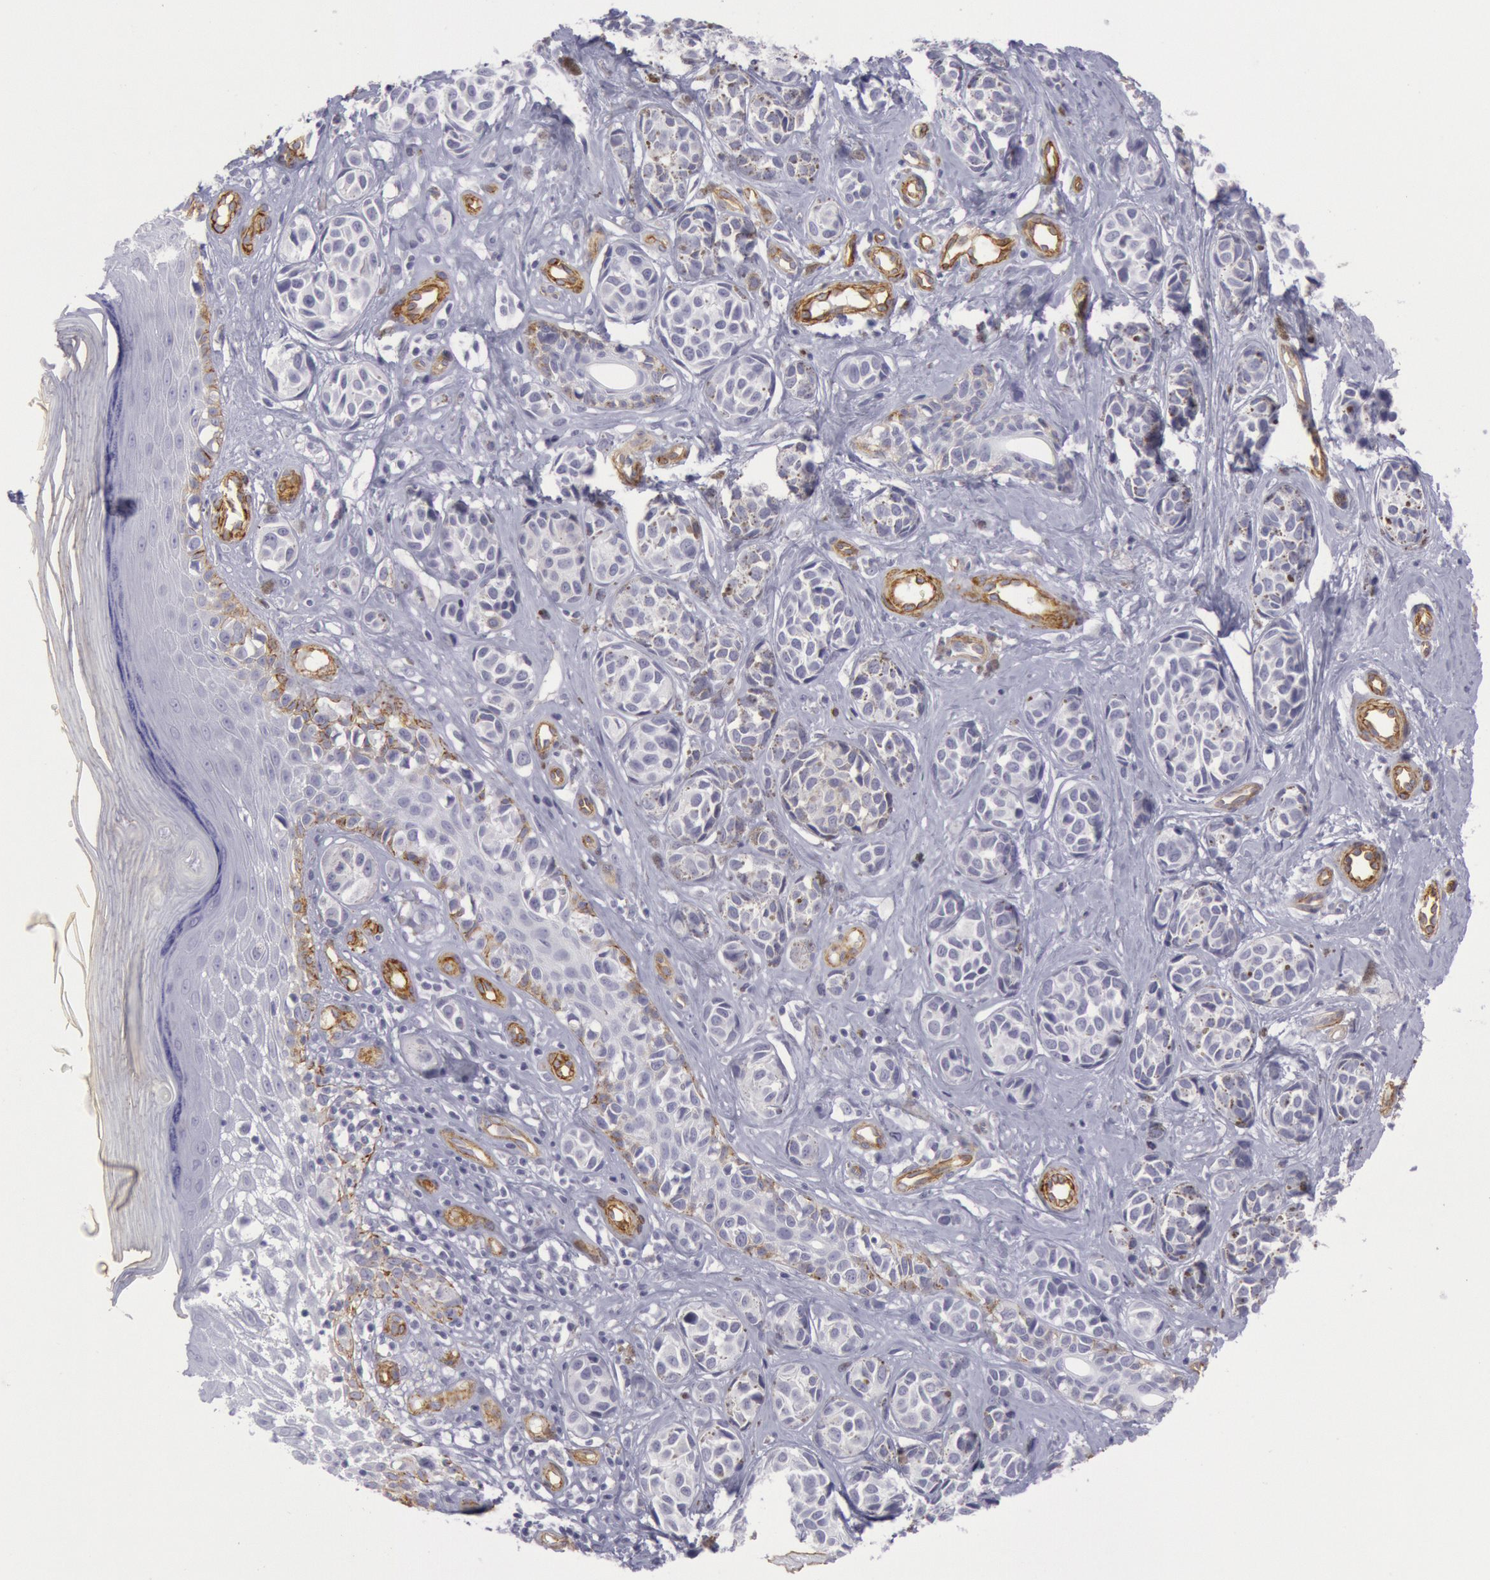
{"staining": {"intensity": "negative", "quantity": "none", "location": "none"}, "tissue": "melanoma", "cell_type": "Tumor cells", "image_type": "cancer", "snomed": [{"axis": "morphology", "description": "Malignant melanoma, NOS"}, {"axis": "topography", "description": "Skin"}], "caption": "Image shows no significant protein staining in tumor cells of malignant melanoma. (Brightfield microscopy of DAB IHC at high magnification).", "gene": "CDH13", "patient": {"sex": "male", "age": 79}}